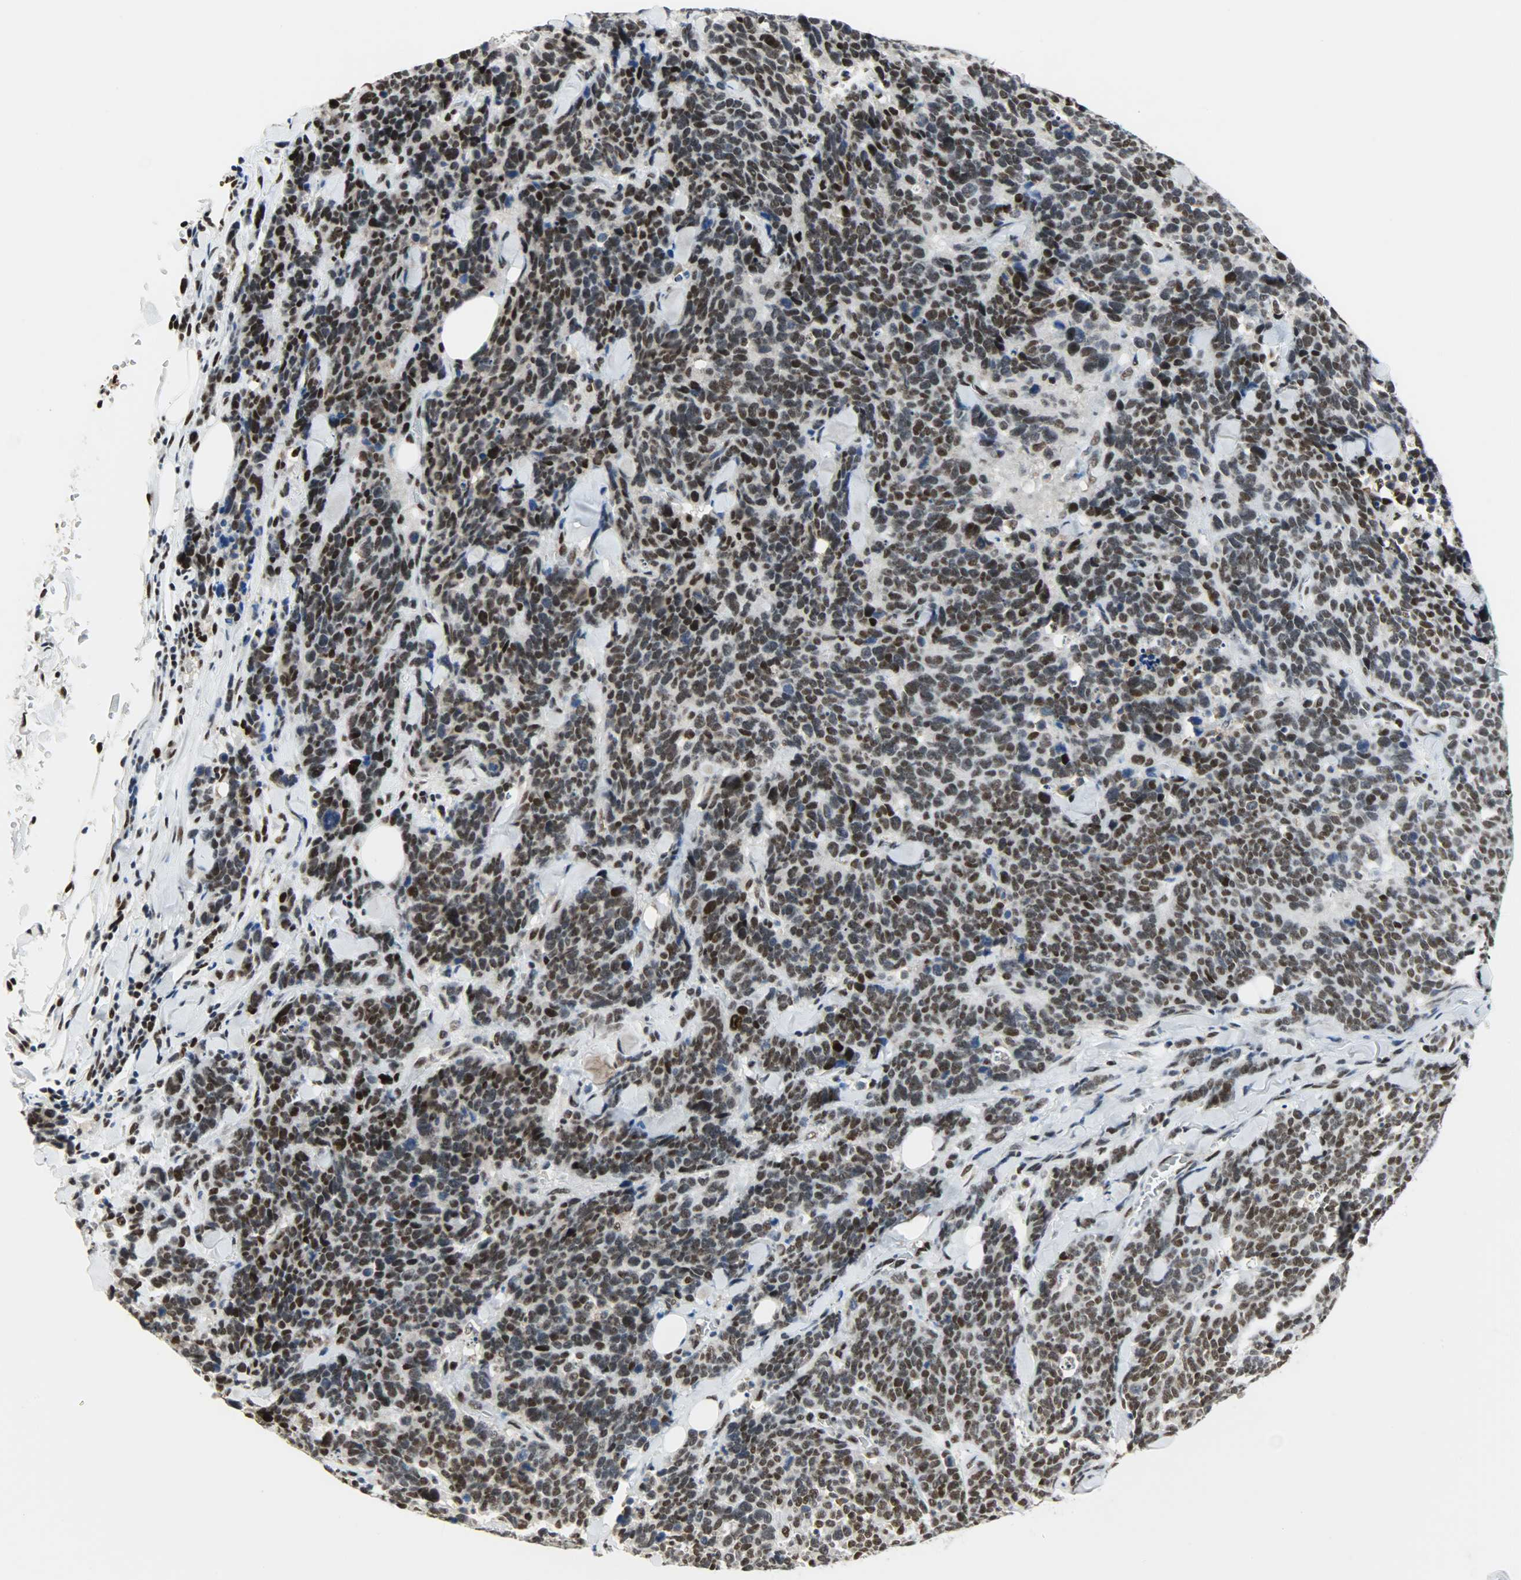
{"staining": {"intensity": "moderate", "quantity": "25%-75%", "location": "nuclear"}, "tissue": "lung cancer", "cell_type": "Tumor cells", "image_type": "cancer", "snomed": [{"axis": "morphology", "description": "Neoplasm, malignant, NOS"}, {"axis": "topography", "description": "Lung"}], "caption": "Tumor cells show medium levels of moderate nuclear positivity in about 25%-75% of cells in human lung cancer.", "gene": "SSB", "patient": {"sex": "female", "age": 58}}